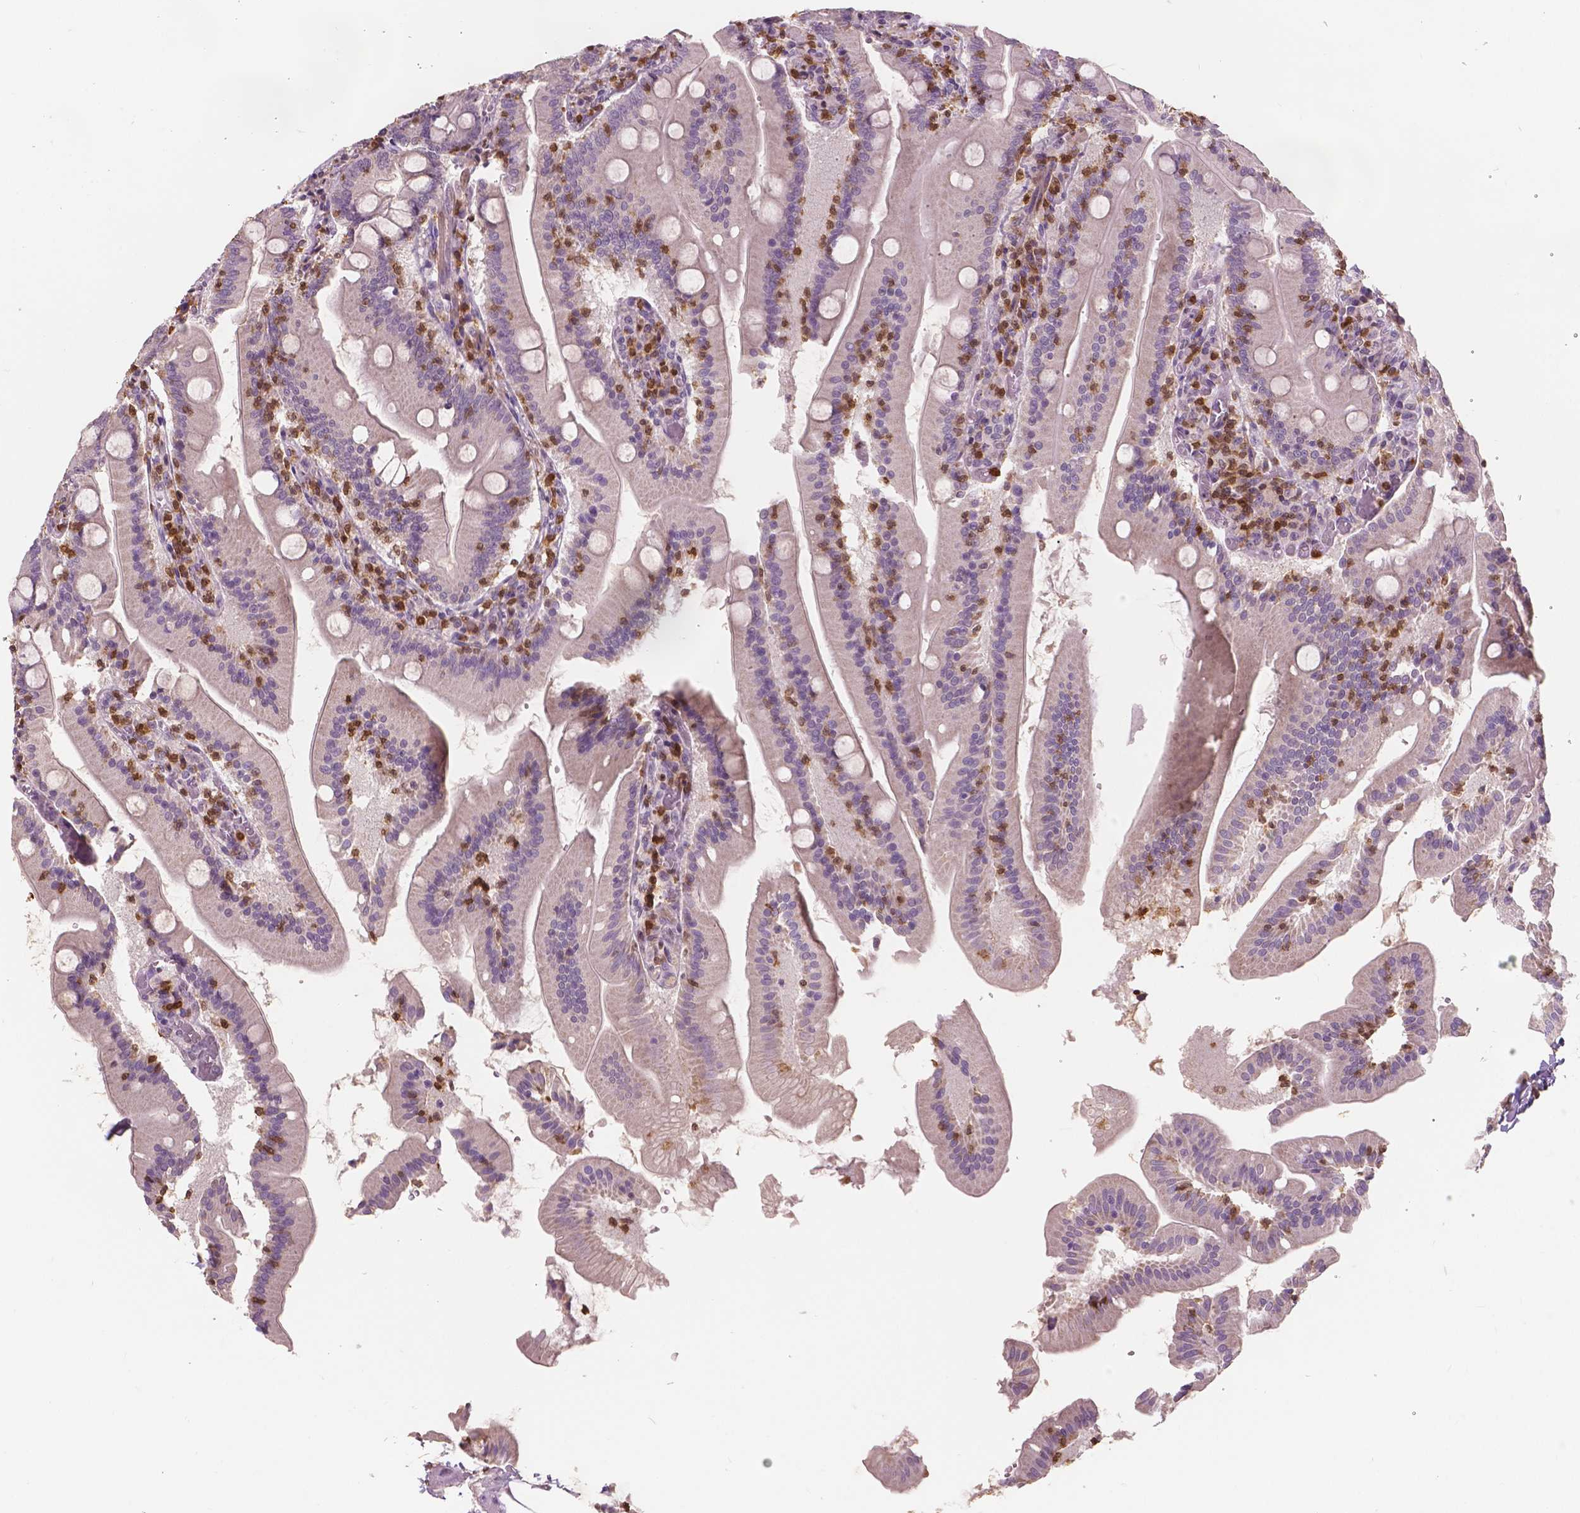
{"staining": {"intensity": "negative", "quantity": "none", "location": "none"}, "tissue": "small intestine", "cell_type": "Glandular cells", "image_type": "normal", "snomed": [{"axis": "morphology", "description": "Normal tissue, NOS"}, {"axis": "topography", "description": "Small intestine"}], "caption": "DAB immunohistochemical staining of benign human small intestine exhibits no significant expression in glandular cells.", "gene": "S100A4", "patient": {"sex": "male", "age": 37}}